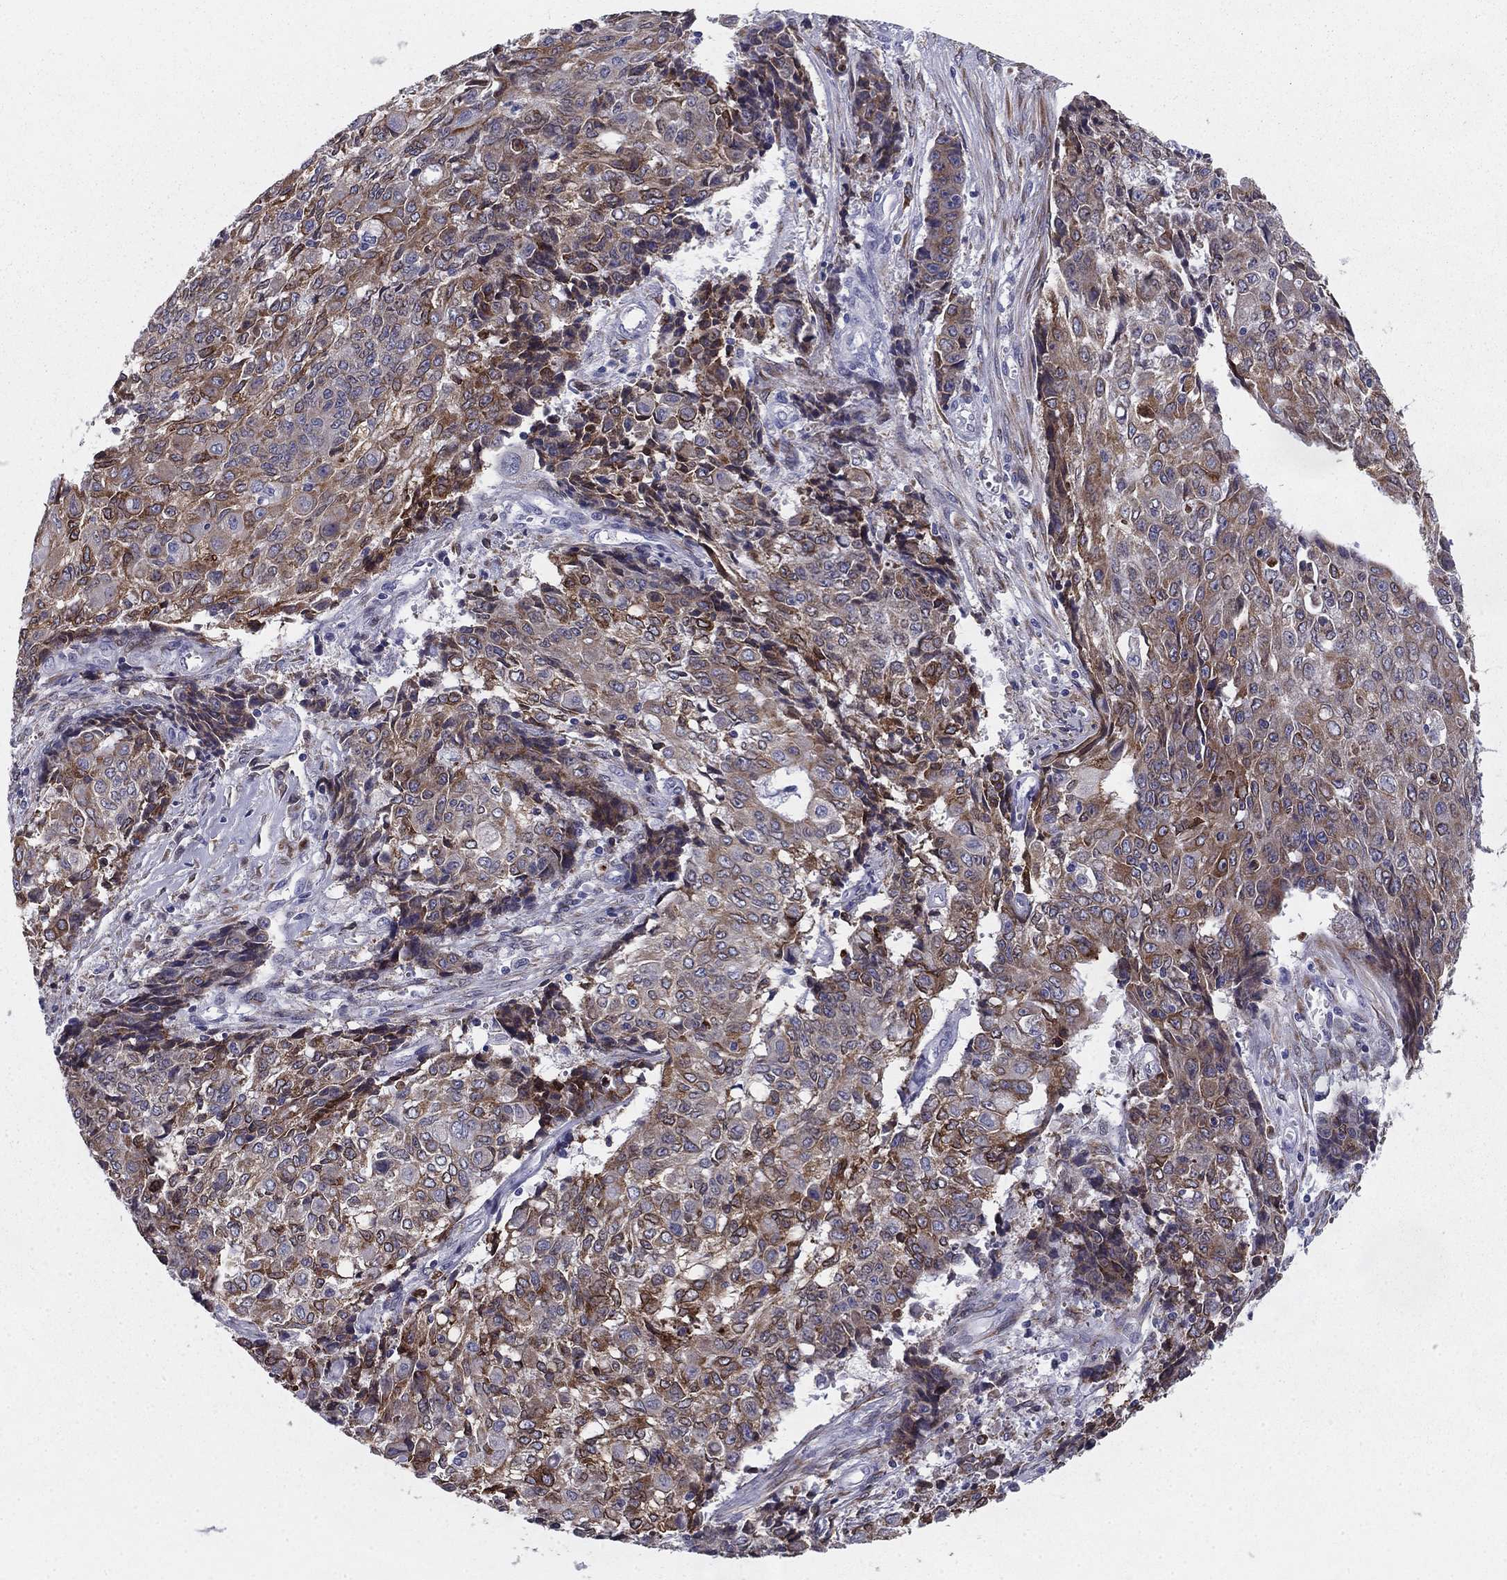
{"staining": {"intensity": "moderate", "quantity": "<25%", "location": "cytoplasmic/membranous"}, "tissue": "ovarian cancer", "cell_type": "Tumor cells", "image_type": "cancer", "snomed": [{"axis": "morphology", "description": "Carcinoma, endometroid"}, {"axis": "topography", "description": "Ovary"}], "caption": "Protein positivity by immunohistochemistry (IHC) displays moderate cytoplasmic/membranous expression in approximately <25% of tumor cells in ovarian cancer. (IHC, brightfield microscopy, high magnification).", "gene": "TMED3", "patient": {"sex": "female", "age": 42}}